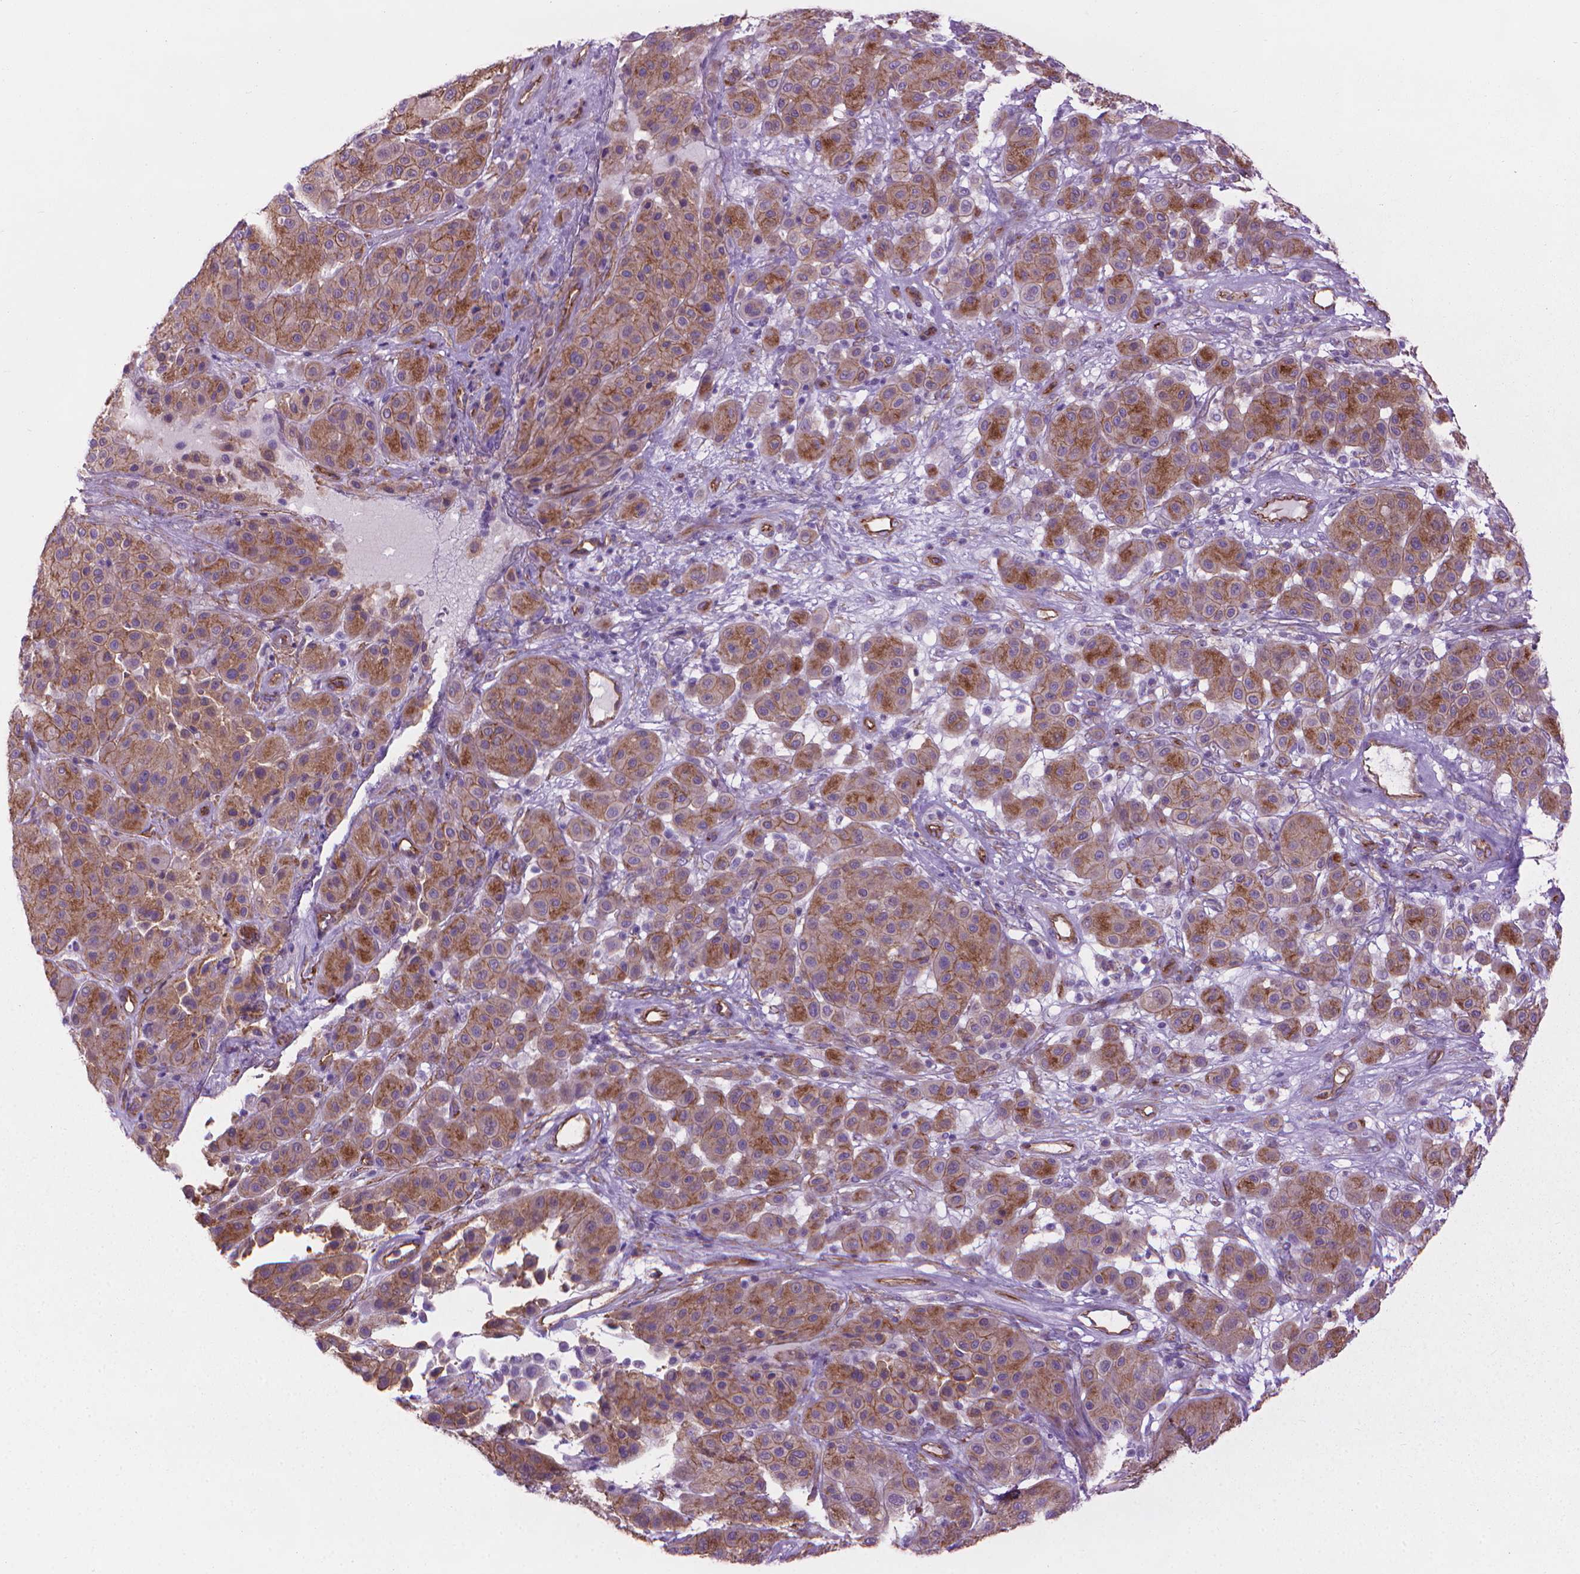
{"staining": {"intensity": "moderate", "quantity": ">75%", "location": "cytoplasmic/membranous"}, "tissue": "melanoma", "cell_type": "Tumor cells", "image_type": "cancer", "snomed": [{"axis": "morphology", "description": "Malignant melanoma, Metastatic site"}, {"axis": "topography", "description": "Smooth muscle"}], "caption": "A micrograph of human melanoma stained for a protein reveals moderate cytoplasmic/membranous brown staining in tumor cells.", "gene": "TENT5A", "patient": {"sex": "male", "age": 41}}